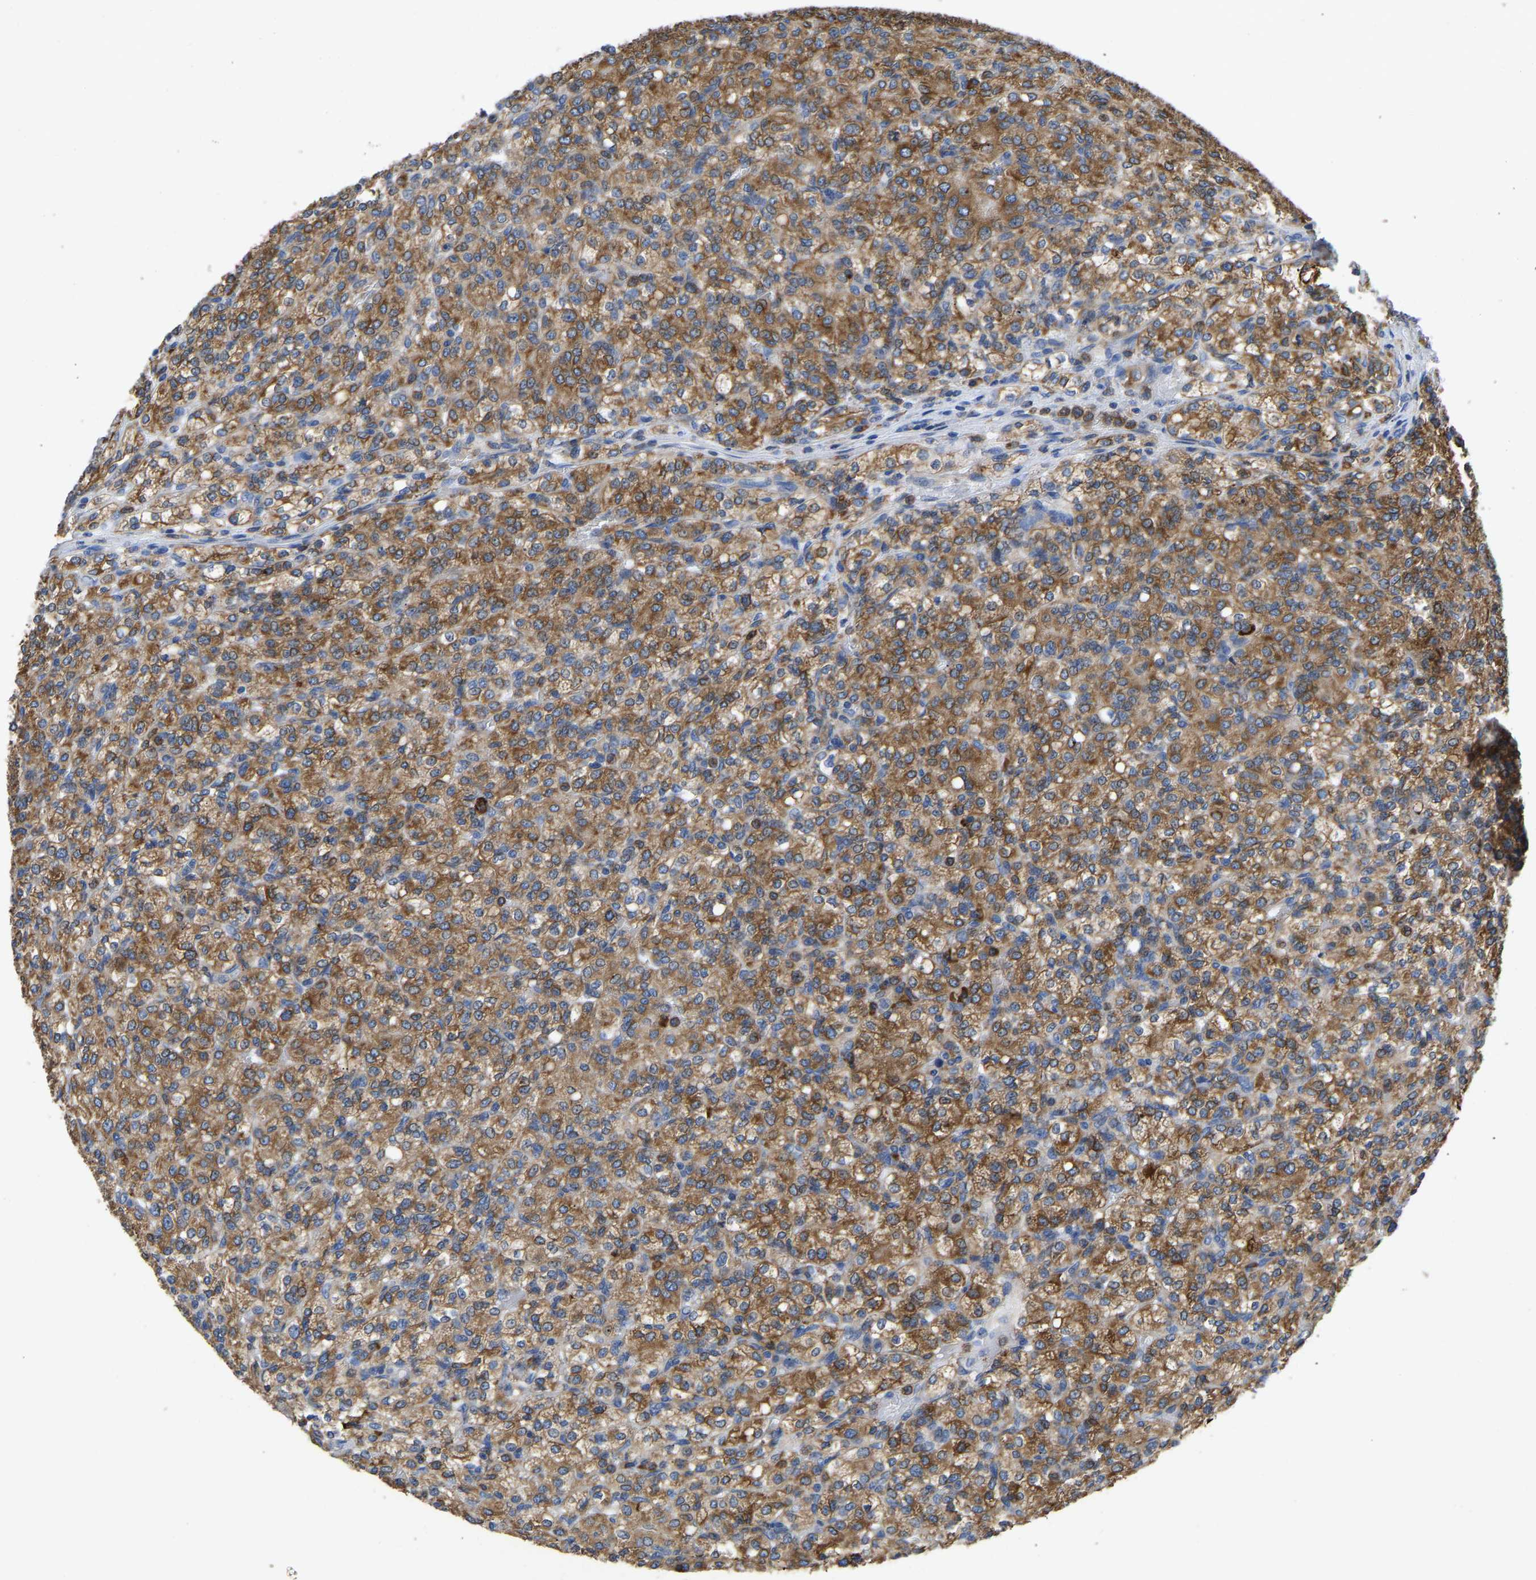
{"staining": {"intensity": "moderate", "quantity": ">75%", "location": "cytoplasmic/membranous"}, "tissue": "renal cancer", "cell_type": "Tumor cells", "image_type": "cancer", "snomed": [{"axis": "morphology", "description": "Adenocarcinoma, NOS"}, {"axis": "topography", "description": "Kidney"}], "caption": "There is medium levels of moderate cytoplasmic/membranous staining in tumor cells of renal cancer, as demonstrated by immunohistochemical staining (brown color).", "gene": "P4HB", "patient": {"sex": "male", "age": 77}}